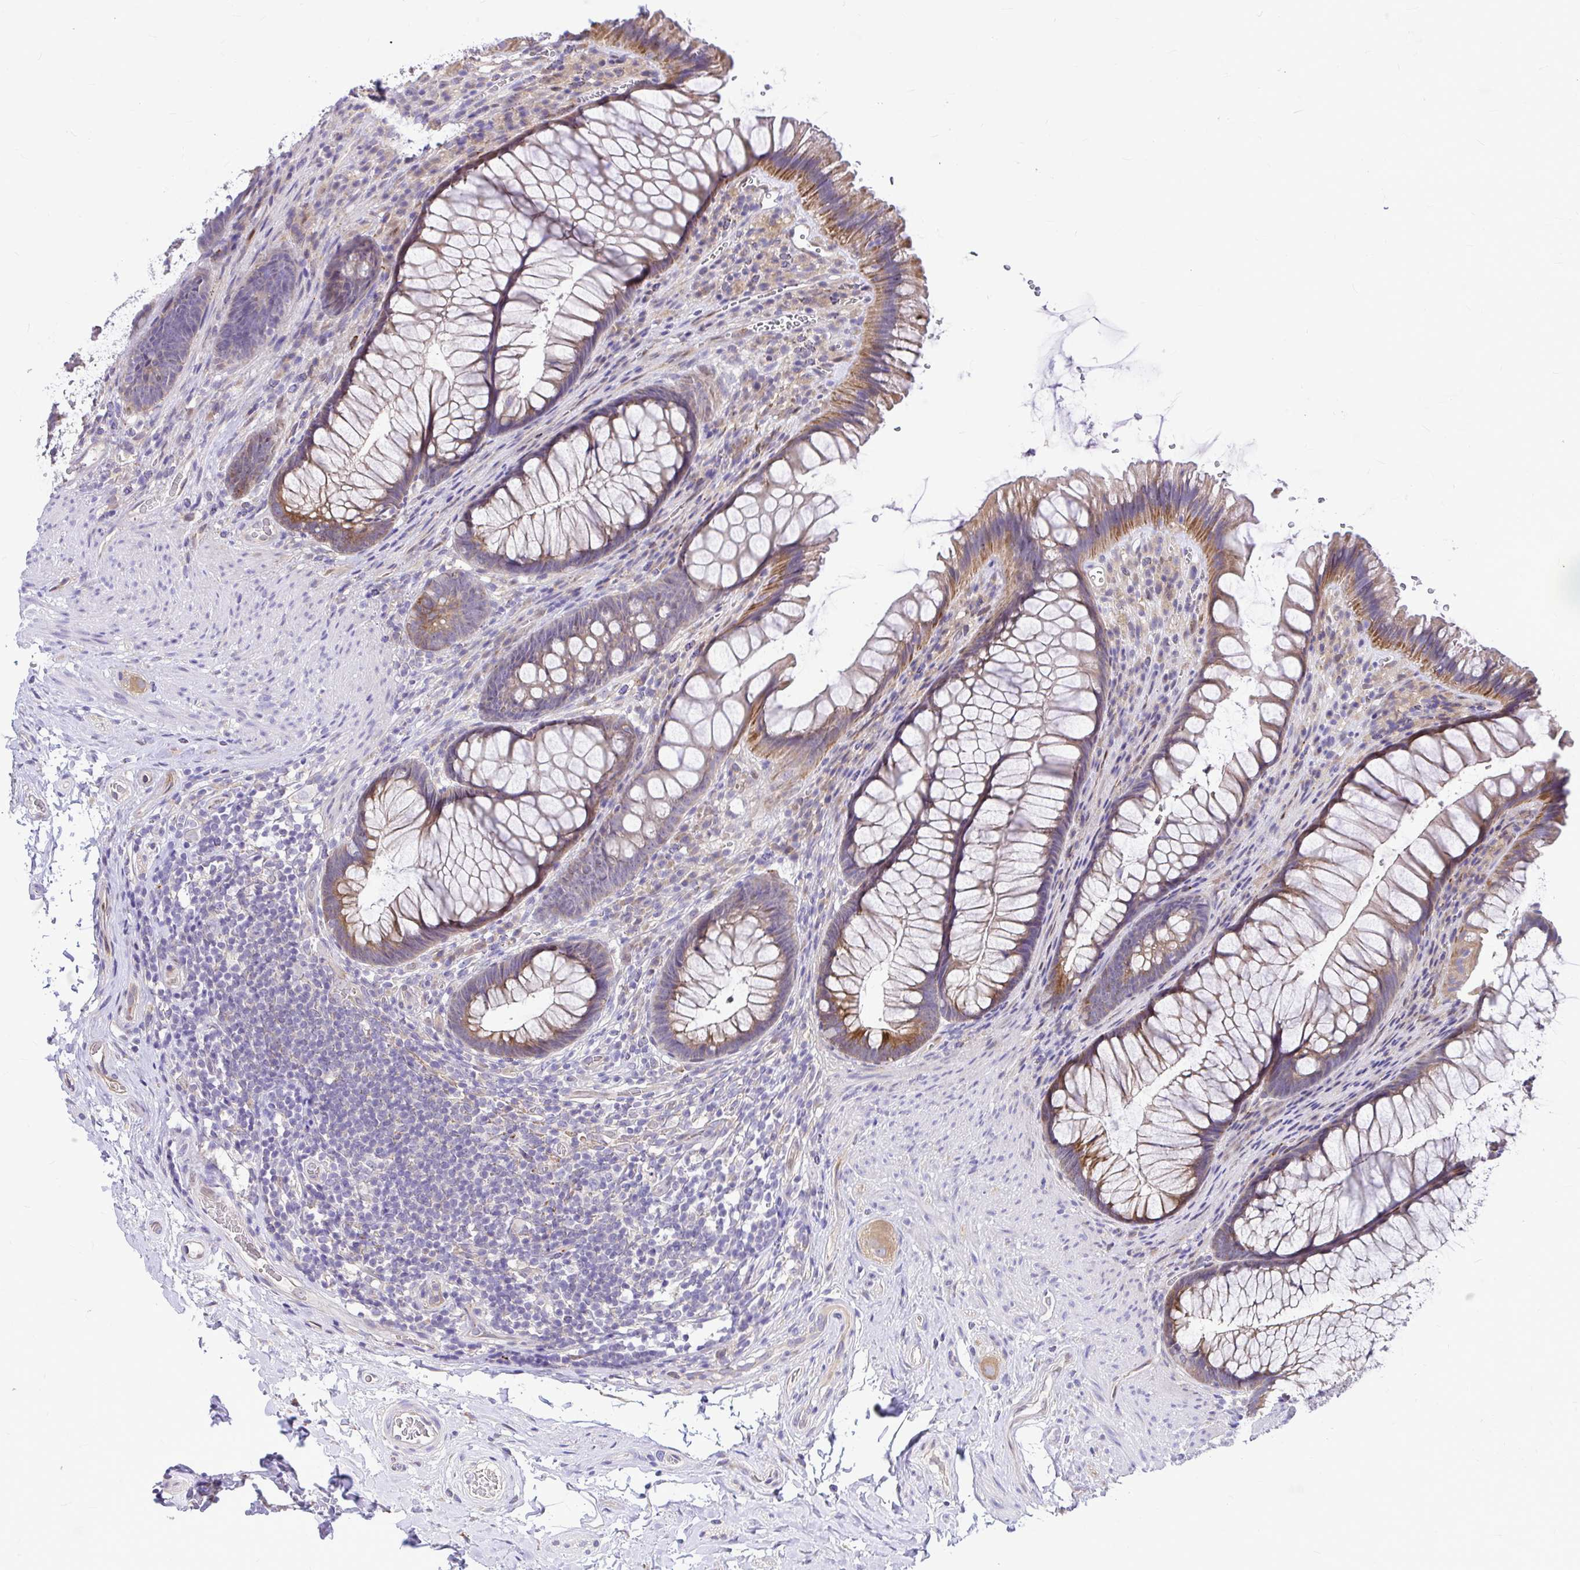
{"staining": {"intensity": "moderate", "quantity": ">75%", "location": "cytoplasmic/membranous"}, "tissue": "rectum", "cell_type": "Glandular cells", "image_type": "normal", "snomed": [{"axis": "morphology", "description": "Normal tissue, NOS"}, {"axis": "topography", "description": "Rectum"}], "caption": "Rectum was stained to show a protein in brown. There is medium levels of moderate cytoplasmic/membranous expression in approximately >75% of glandular cells. (DAB = brown stain, brightfield microscopy at high magnification).", "gene": "GABBR2", "patient": {"sex": "male", "age": 53}}